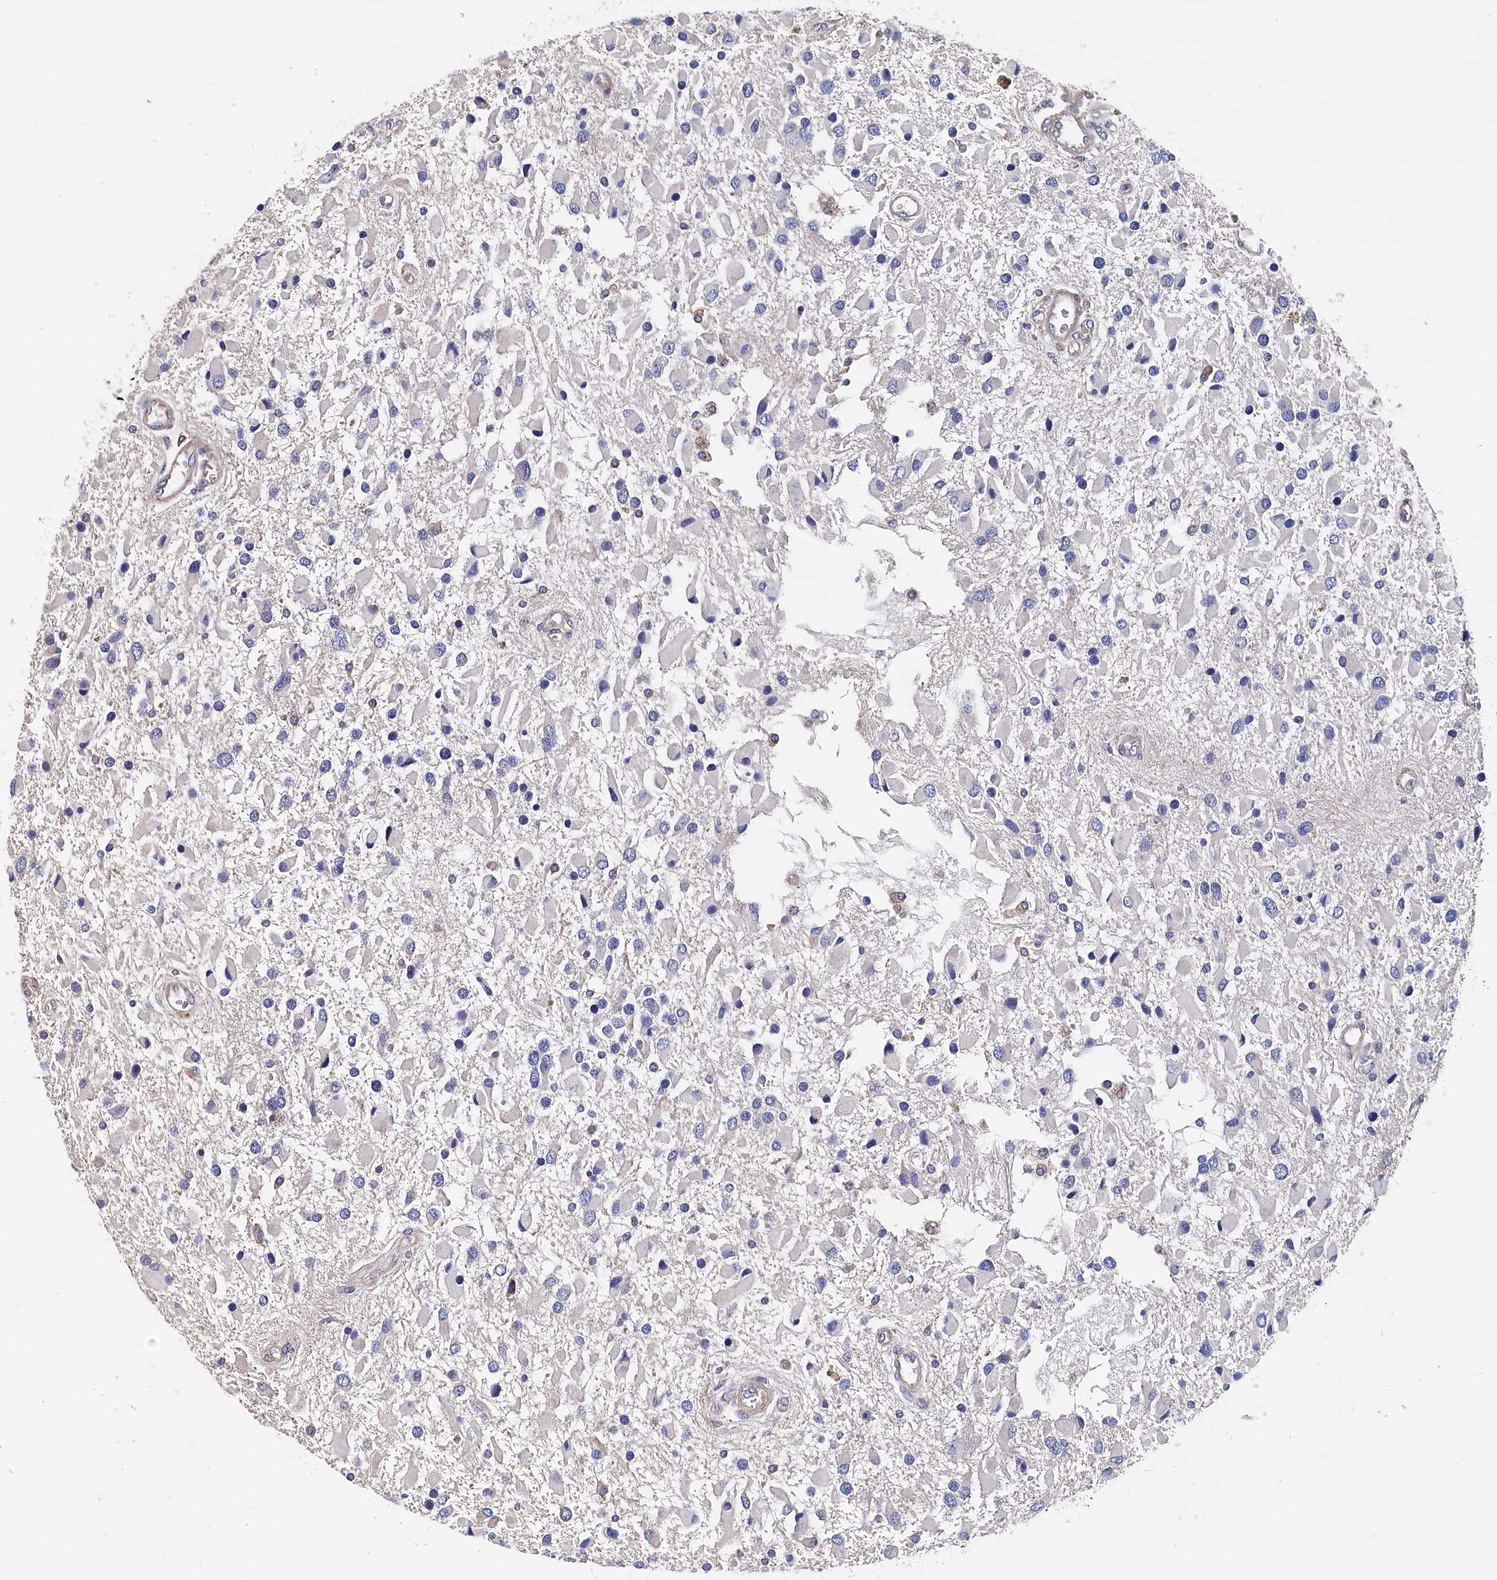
{"staining": {"intensity": "negative", "quantity": "none", "location": "none"}, "tissue": "glioma", "cell_type": "Tumor cells", "image_type": "cancer", "snomed": [{"axis": "morphology", "description": "Glioma, malignant, High grade"}, {"axis": "topography", "description": "Brain"}], "caption": "An immunohistochemistry photomicrograph of high-grade glioma (malignant) is shown. There is no staining in tumor cells of high-grade glioma (malignant).", "gene": "BHMT", "patient": {"sex": "male", "age": 53}}